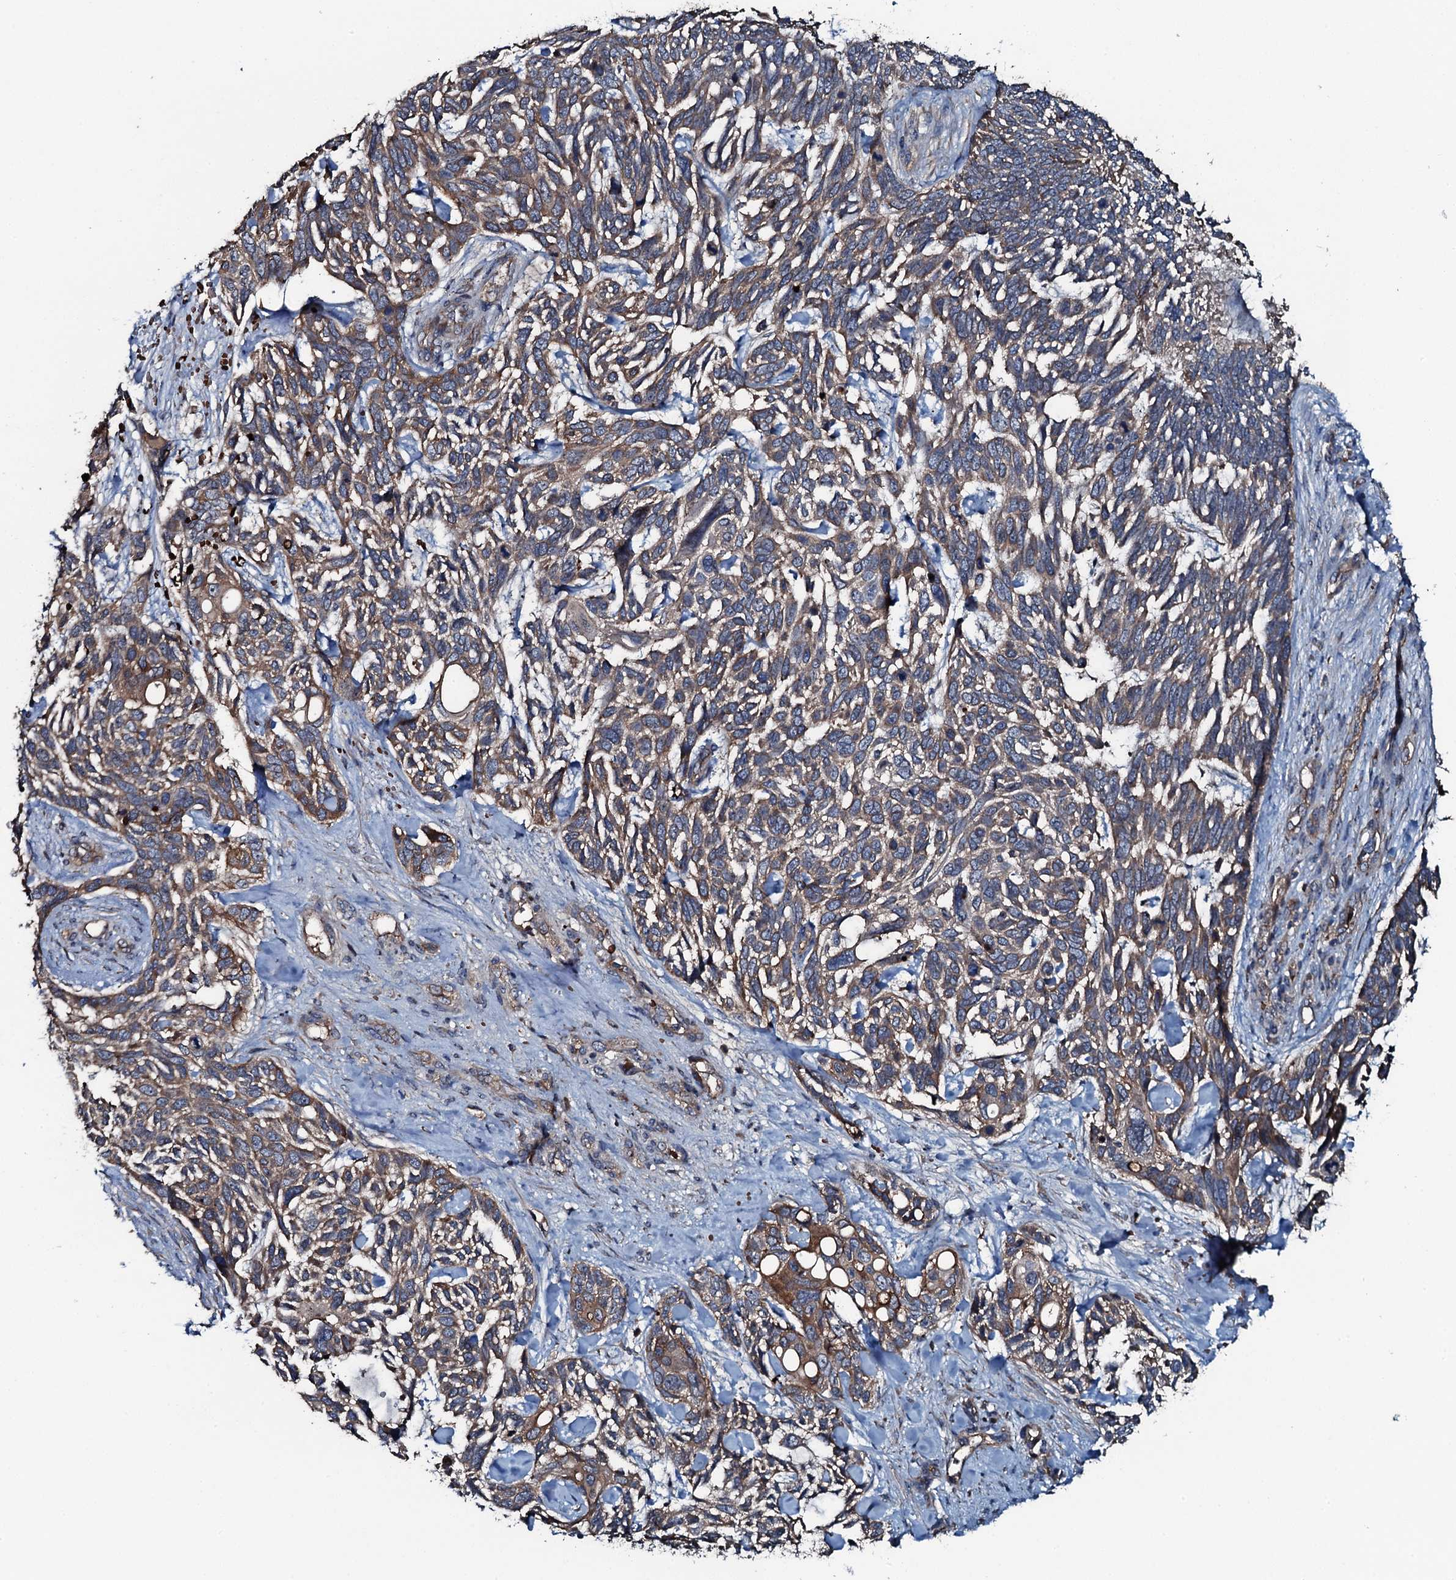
{"staining": {"intensity": "moderate", "quantity": ">75%", "location": "cytoplasmic/membranous"}, "tissue": "skin cancer", "cell_type": "Tumor cells", "image_type": "cancer", "snomed": [{"axis": "morphology", "description": "Basal cell carcinoma"}, {"axis": "topography", "description": "Skin"}], "caption": "Skin basal cell carcinoma tissue exhibits moderate cytoplasmic/membranous expression in approximately >75% of tumor cells, visualized by immunohistochemistry.", "gene": "TRIM7", "patient": {"sex": "male", "age": 88}}